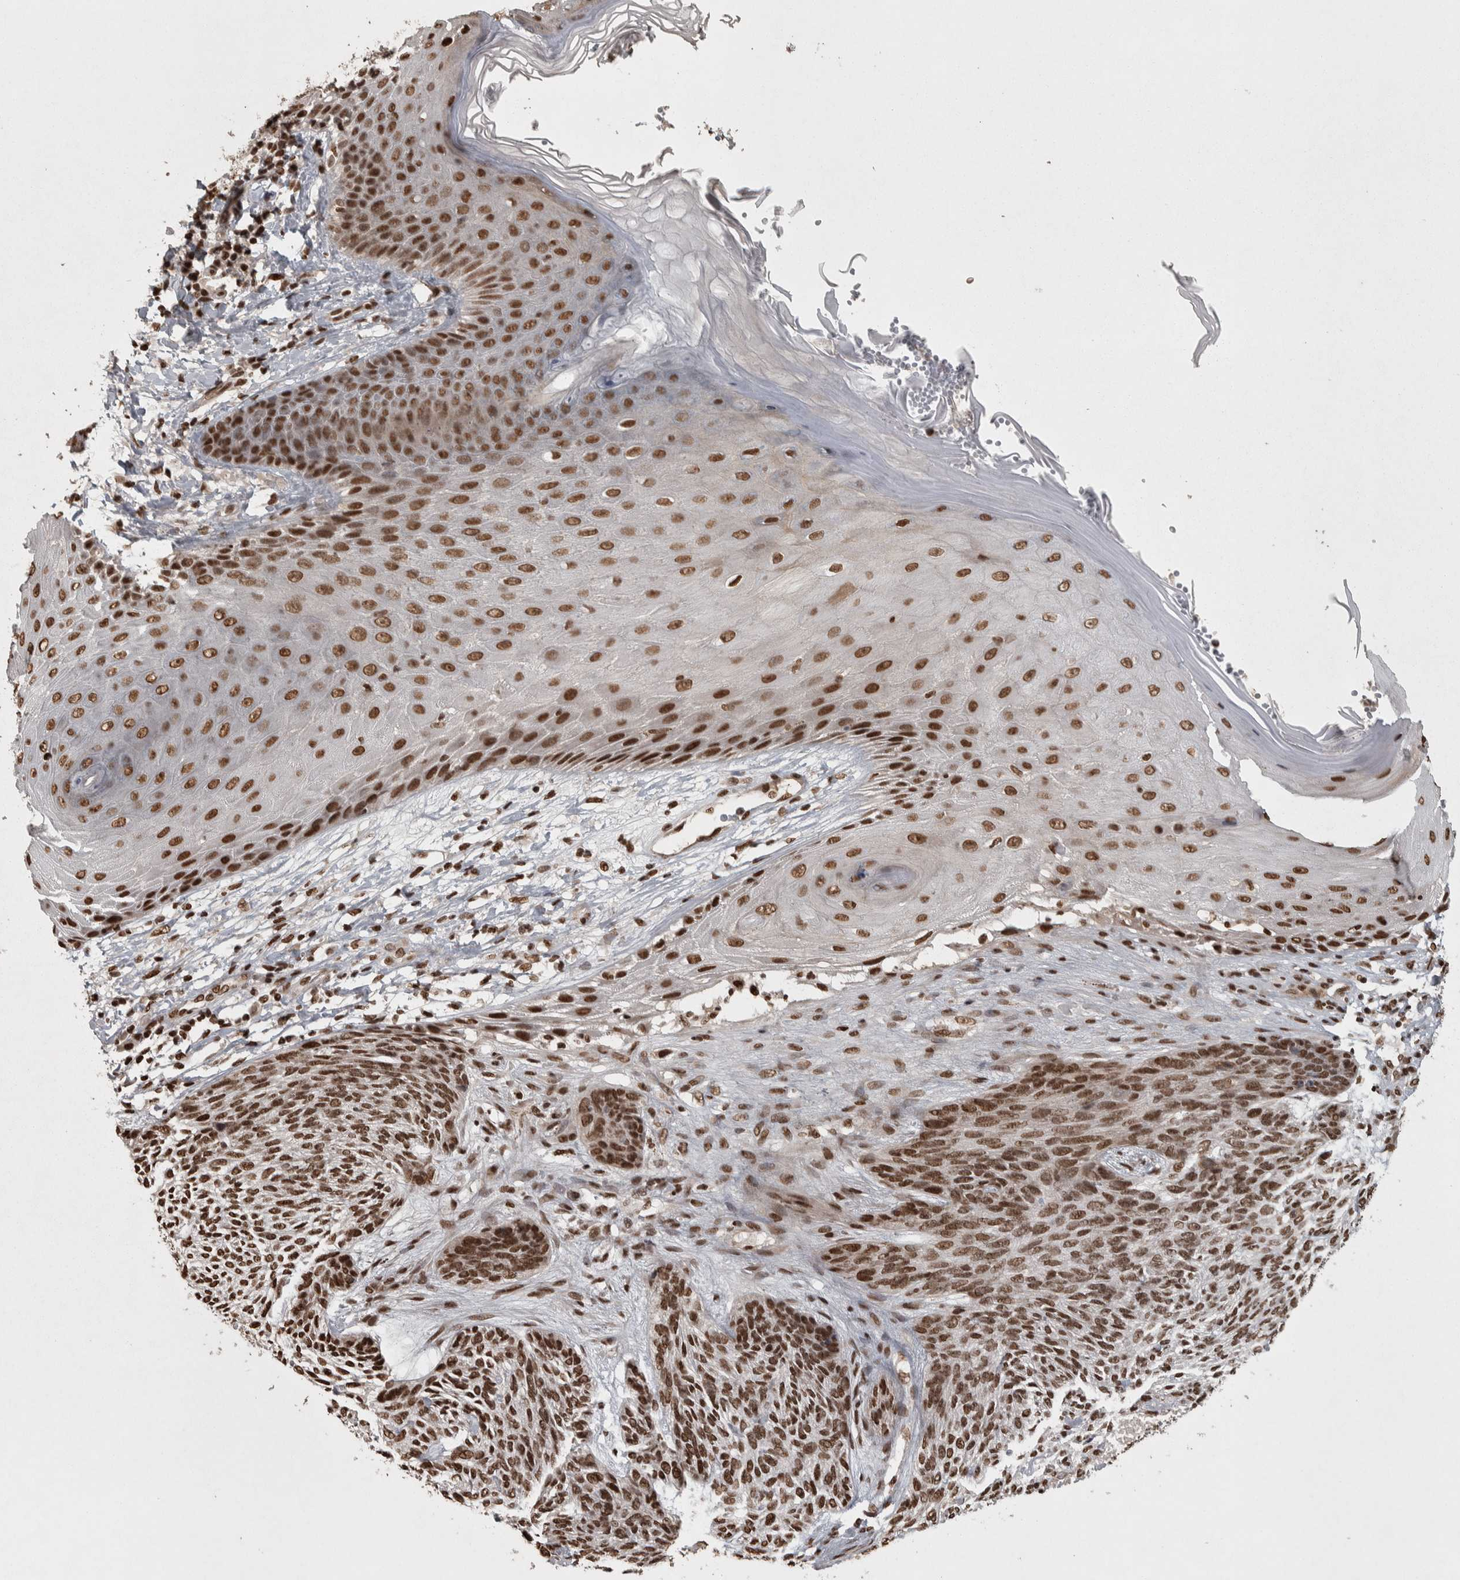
{"staining": {"intensity": "strong", "quantity": ">75%", "location": "nuclear"}, "tissue": "skin cancer", "cell_type": "Tumor cells", "image_type": "cancer", "snomed": [{"axis": "morphology", "description": "Basal cell carcinoma"}, {"axis": "topography", "description": "Skin"}], "caption": "About >75% of tumor cells in human skin basal cell carcinoma exhibit strong nuclear protein staining as visualized by brown immunohistochemical staining.", "gene": "ZFHX4", "patient": {"sex": "male", "age": 55}}